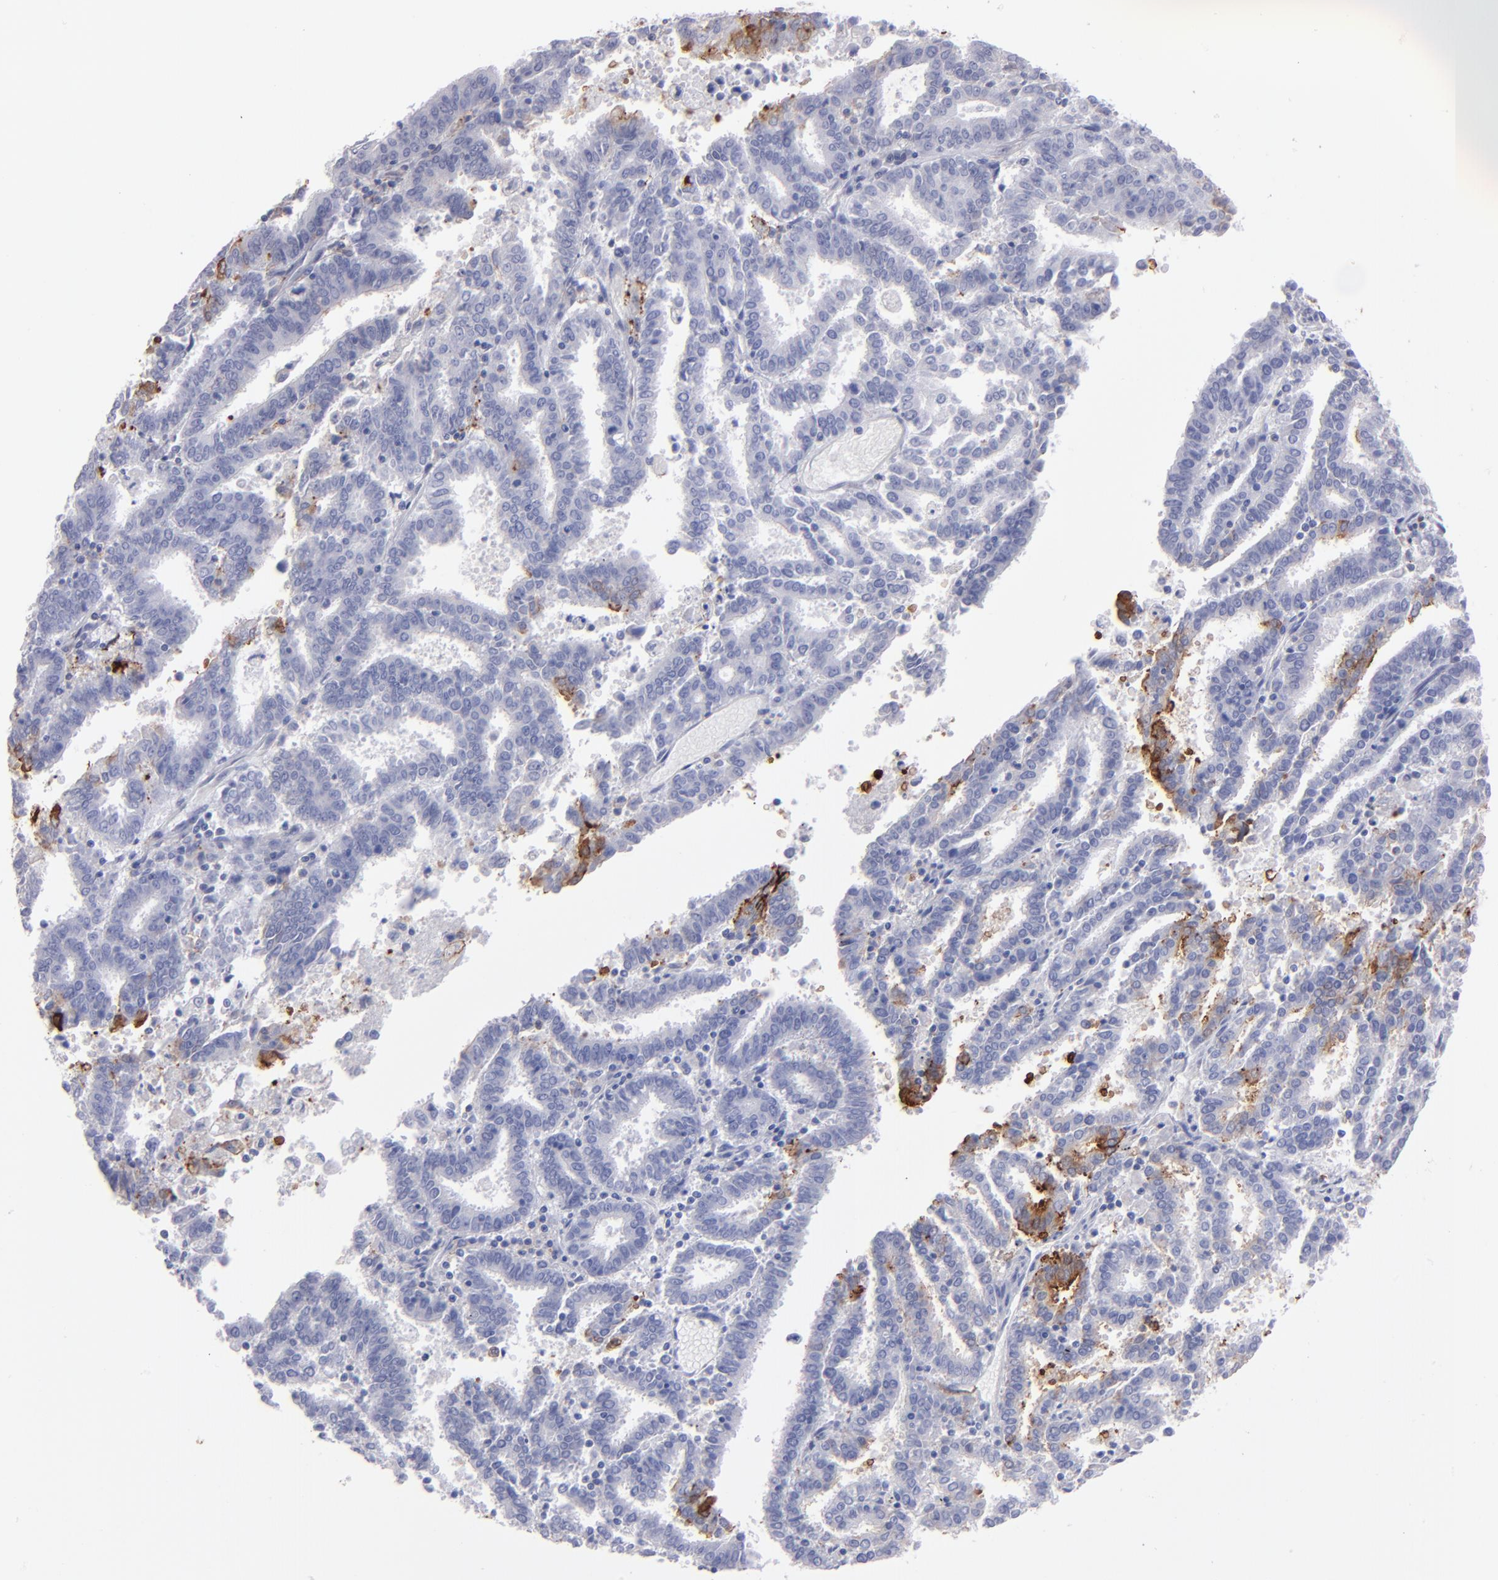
{"staining": {"intensity": "negative", "quantity": "none", "location": "none"}, "tissue": "endometrial cancer", "cell_type": "Tumor cells", "image_type": "cancer", "snomed": [{"axis": "morphology", "description": "Adenocarcinoma, NOS"}, {"axis": "topography", "description": "Uterus"}], "caption": "This photomicrograph is of endometrial cancer stained with immunohistochemistry to label a protein in brown with the nuclei are counter-stained blue. There is no staining in tumor cells. (Brightfield microscopy of DAB (3,3'-diaminobenzidine) IHC at high magnification).", "gene": "AHNAK2", "patient": {"sex": "female", "age": 83}}